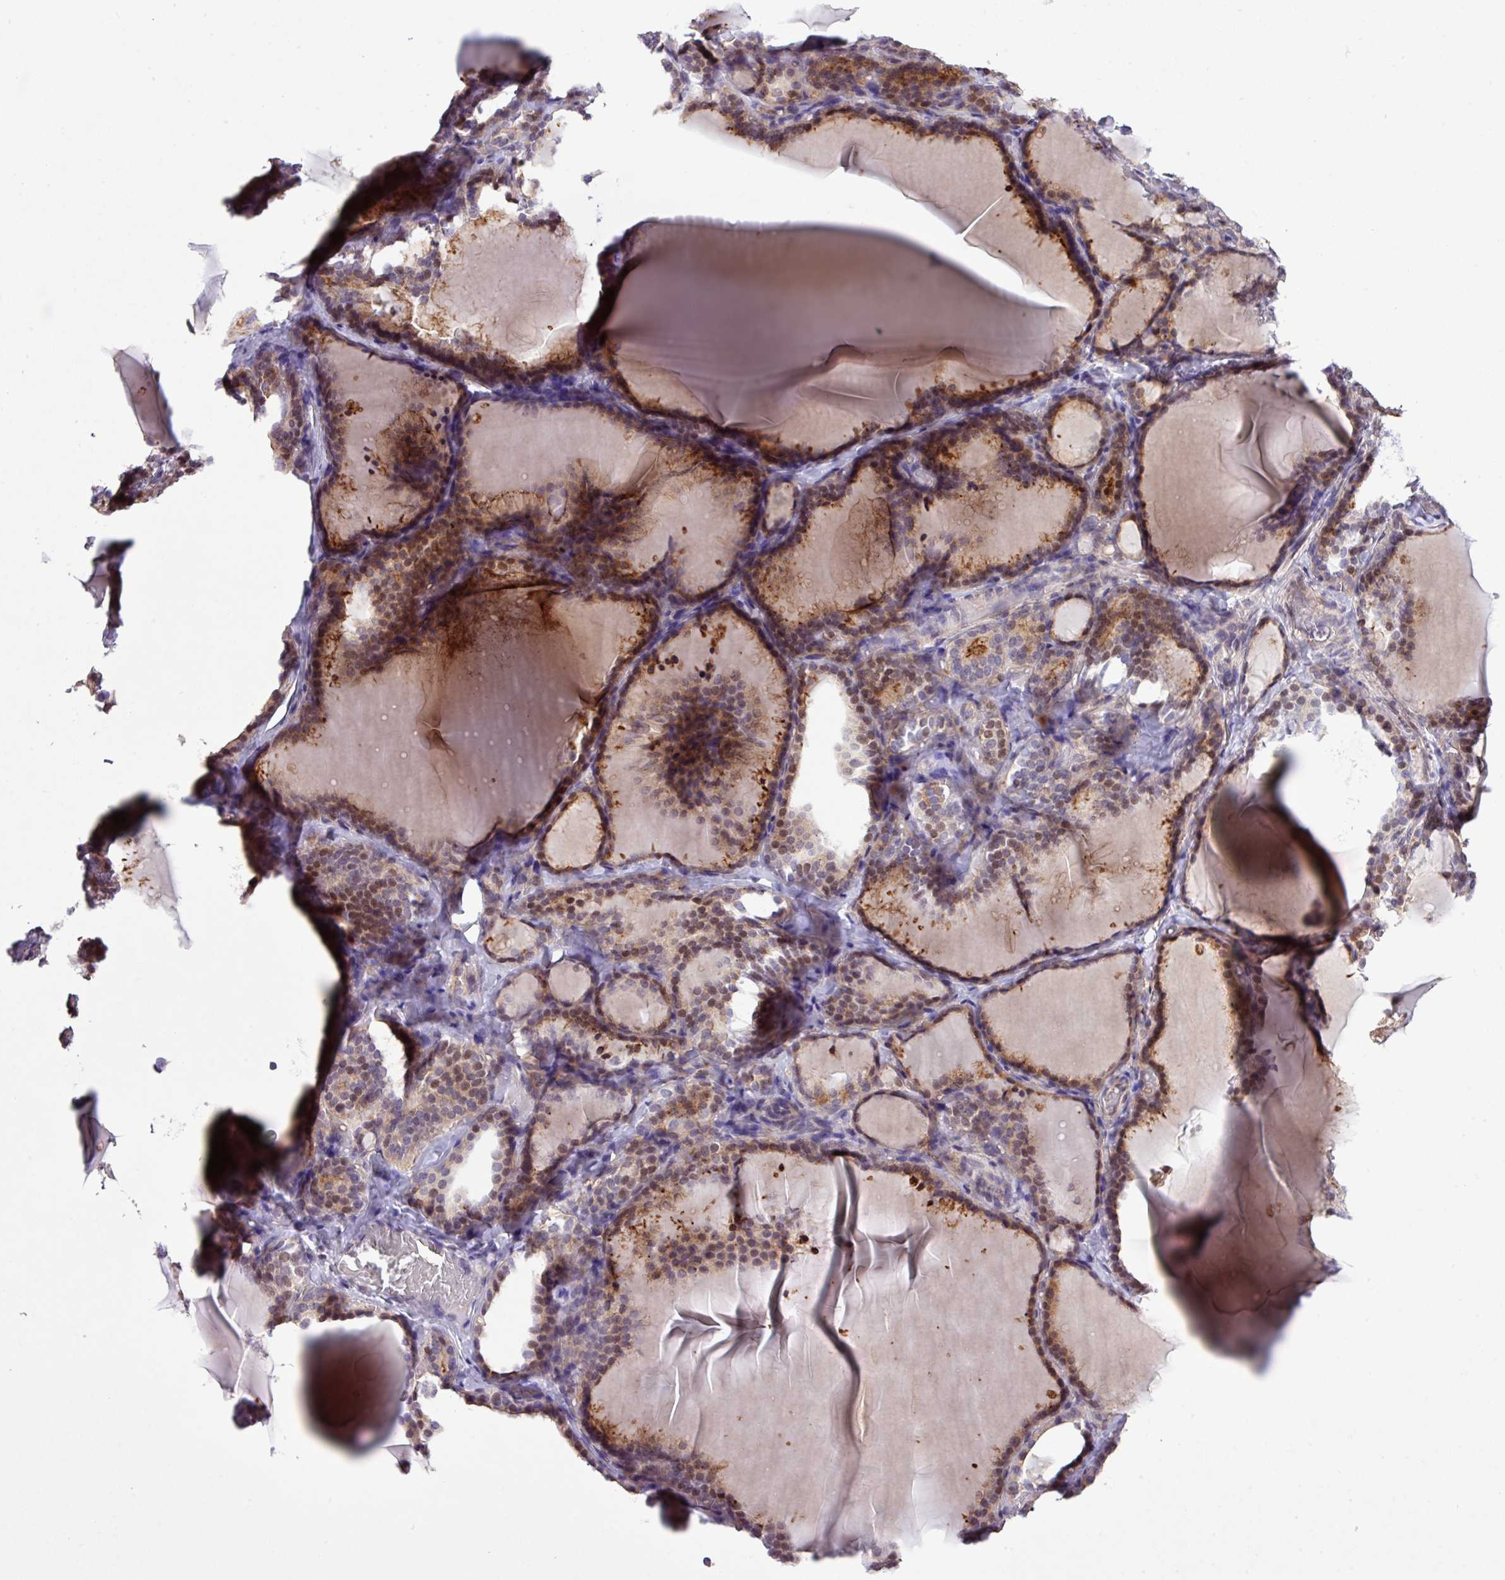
{"staining": {"intensity": "moderate", "quantity": "25%-75%", "location": "cytoplasmic/membranous,nuclear"}, "tissue": "thyroid gland", "cell_type": "Glandular cells", "image_type": "normal", "snomed": [{"axis": "morphology", "description": "Normal tissue, NOS"}, {"axis": "topography", "description": "Thyroid gland"}], "caption": "Thyroid gland was stained to show a protein in brown. There is medium levels of moderate cytoplasmic/membranous,nuclear positivity in approximately 25%-75% of glandular cells. Nuclei are stained in blue.", "gene": "RPP25L", "patient": {"sex": "female", "age": 31}}